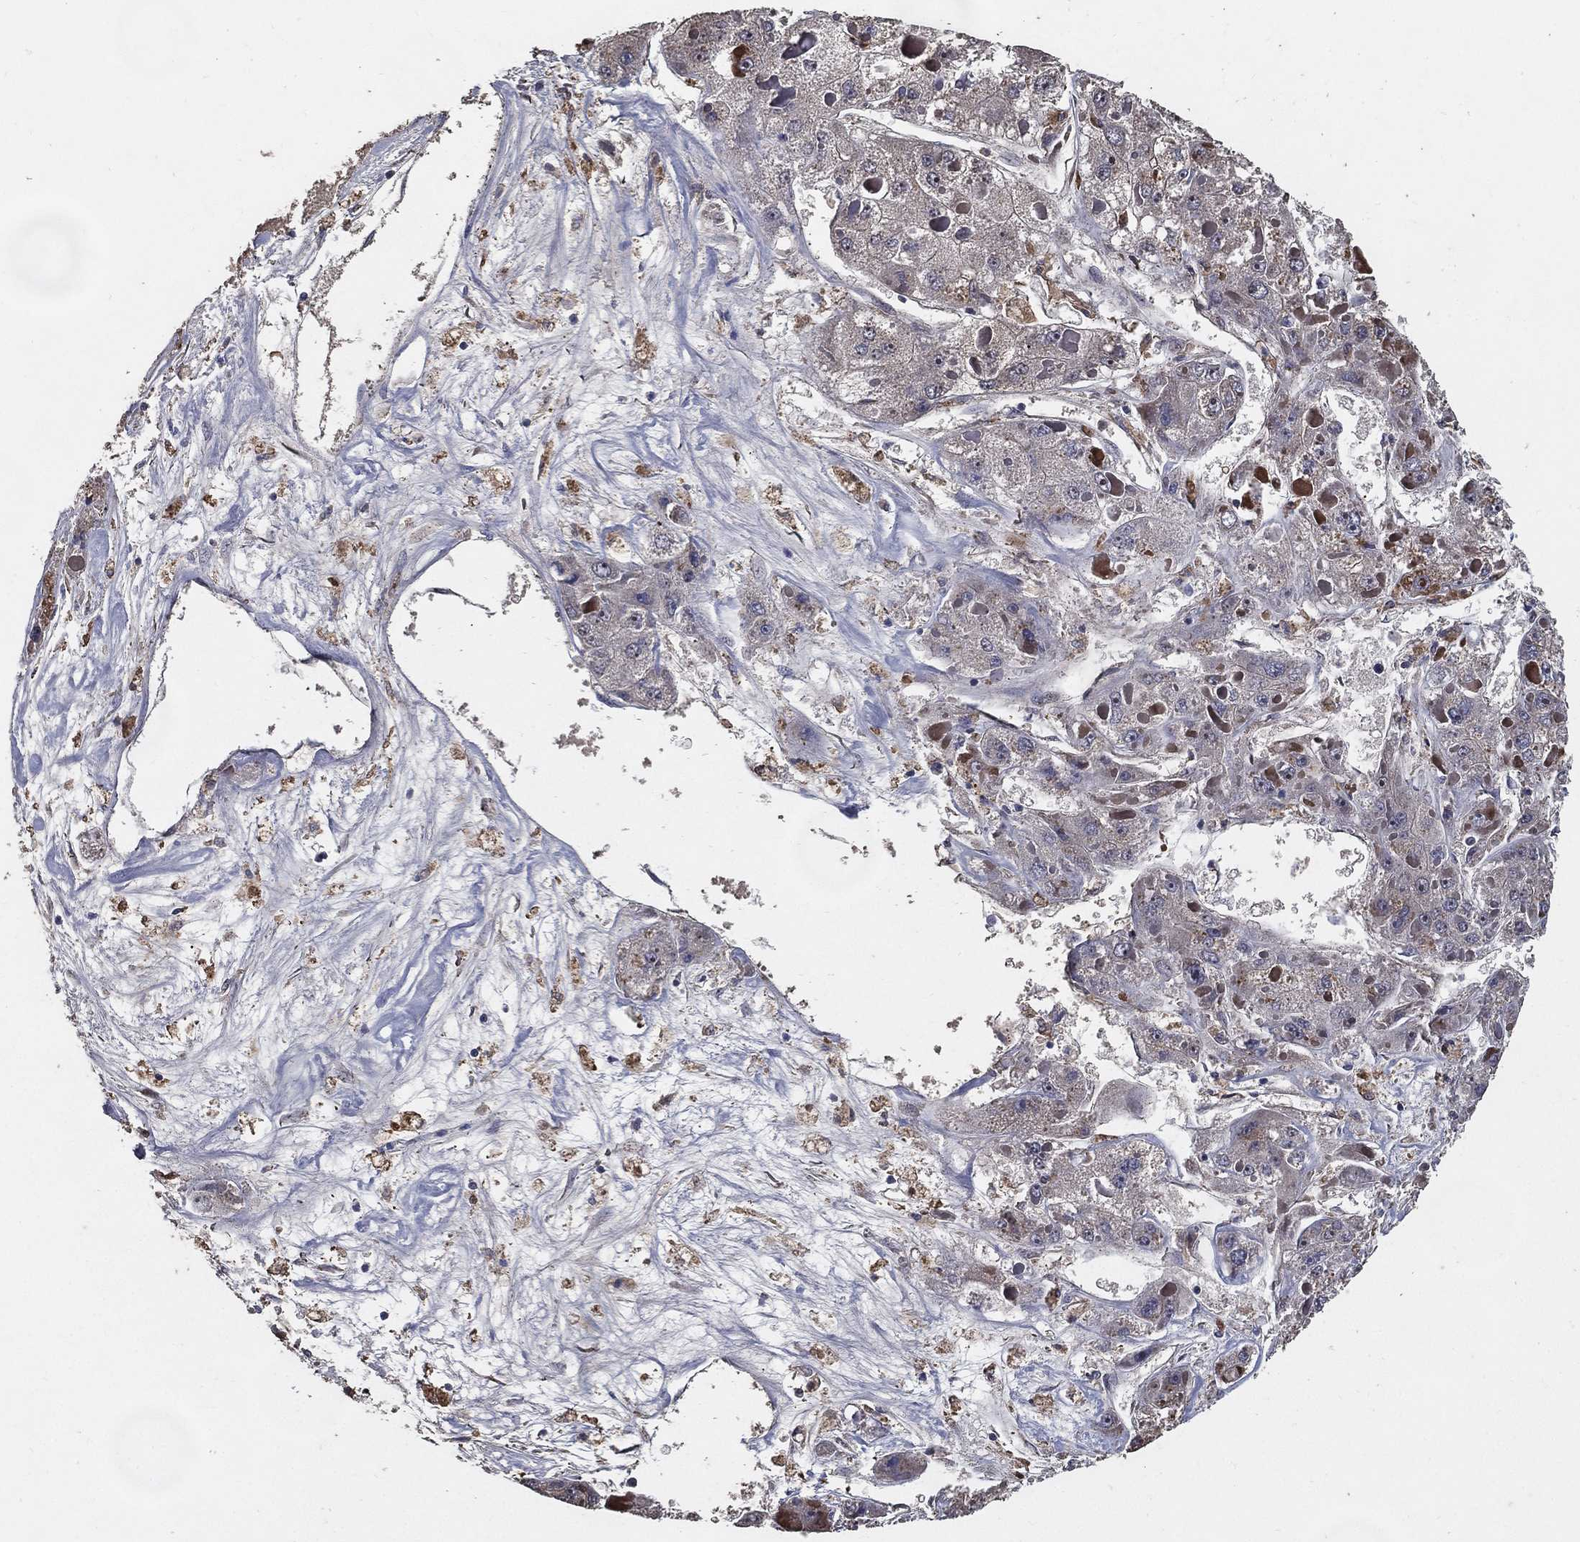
{"staining": {"intensity": "weak", "quantity": "<25%", "location": "cytoplasmic/membranous"}, "tissue": "liver cancer", "cell_type": "Tumor cells", "image_type": "cancer", "snomed": [{"axis": "morphology", "description": "Carcinoma, Hepatocellular, NOS"}, {"axis": "topography", "description": "Liver"}], "caption": "Liver cancer stained for a protein using IHC exhibits no positivity tumor cells.", "gene": "EFNA1", "patient": {"sex": "female", "age": 73}}